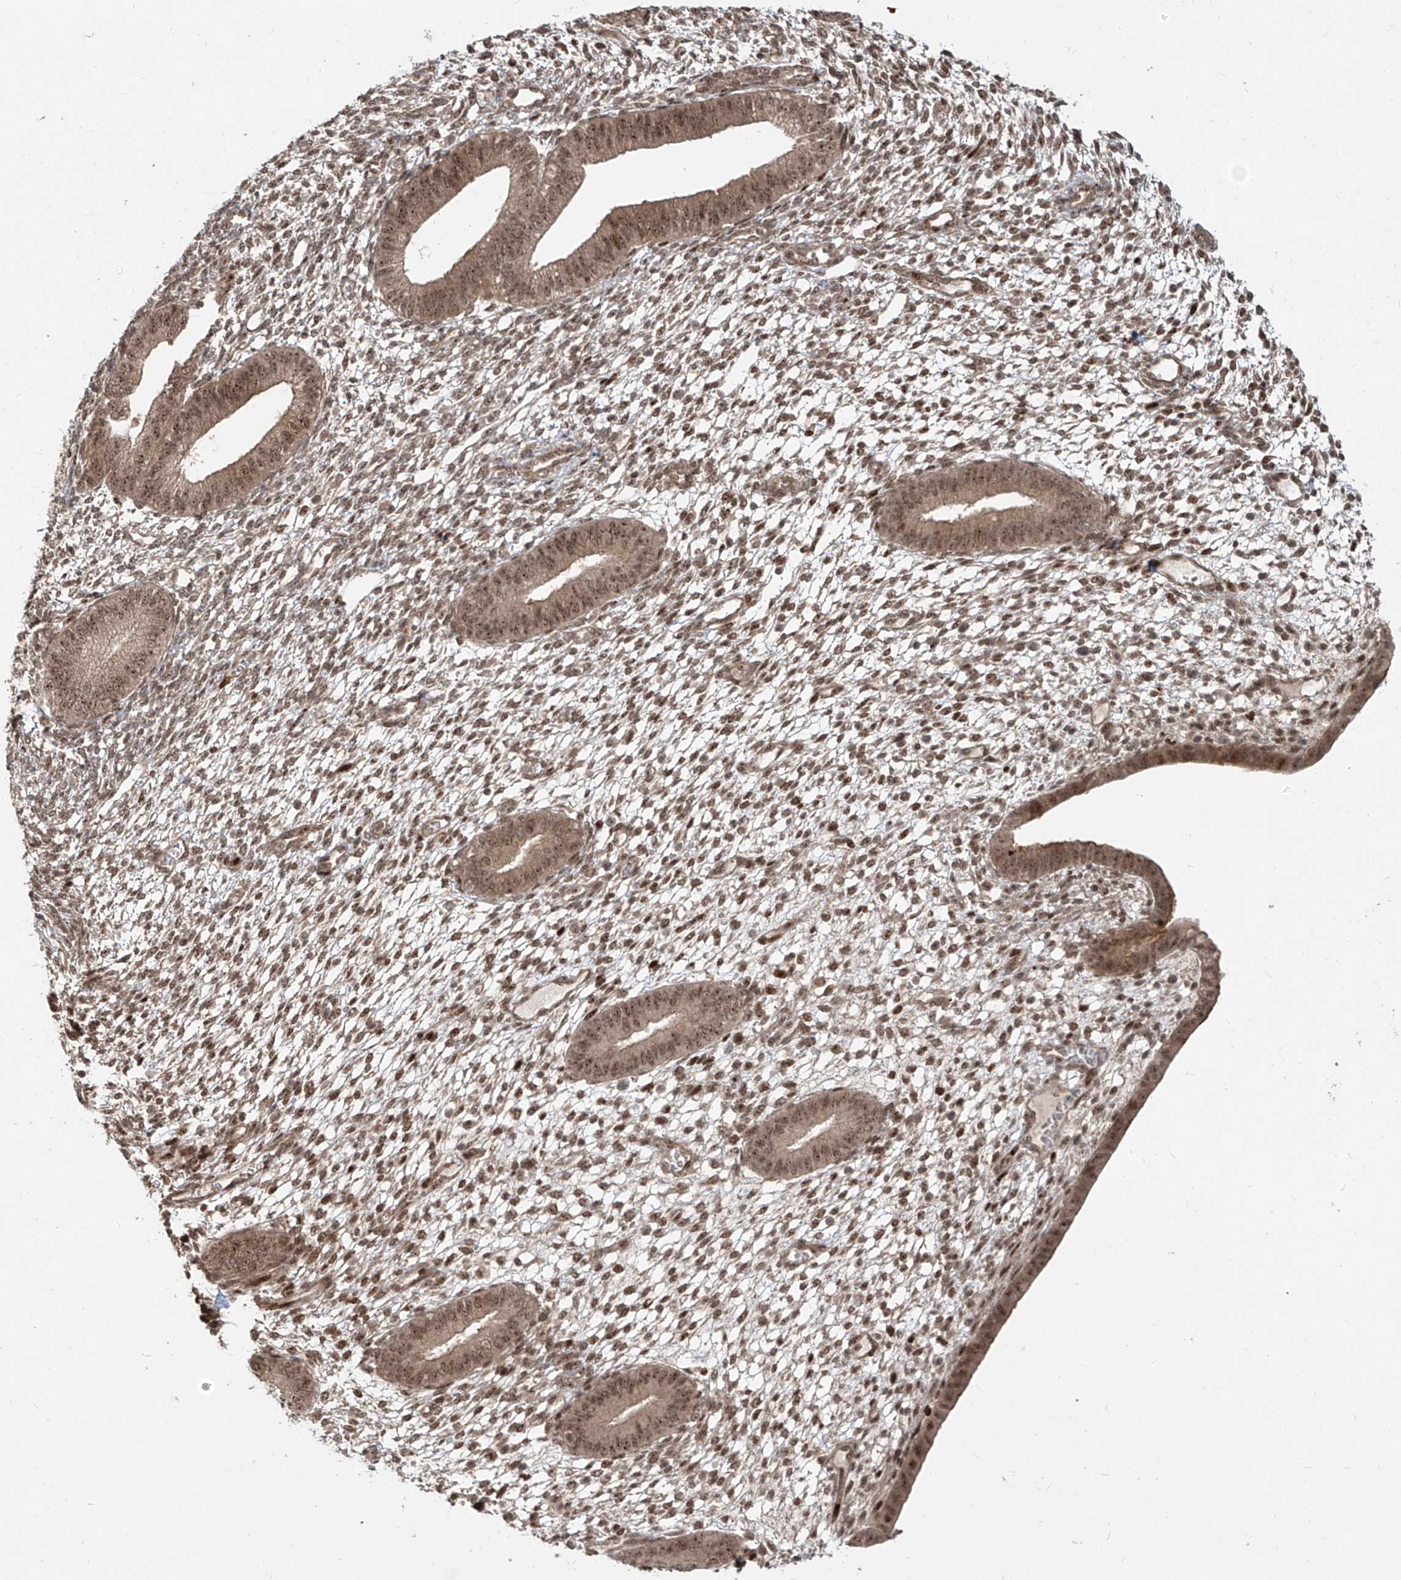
{"staining": {"intensity": "moderate", "quantity": "25%-75%", "location": "nuclear"}, "tissue": "endometrium", "cell_type": "Cells in endometrial stroma", "image_type": "normal", "snomed": [{"axis": "morphology", "description": "Normal tissue, NOS"}, {"axis": "topography", "description": "Endometrium"}], "caption": "A photomicrograph of human endometrium stained for a protein displays moderate nuclear brown staining in cells in endometrial stroma.", "gene": "ZNF710", "patient": {"sex": "female", "age": 46}}